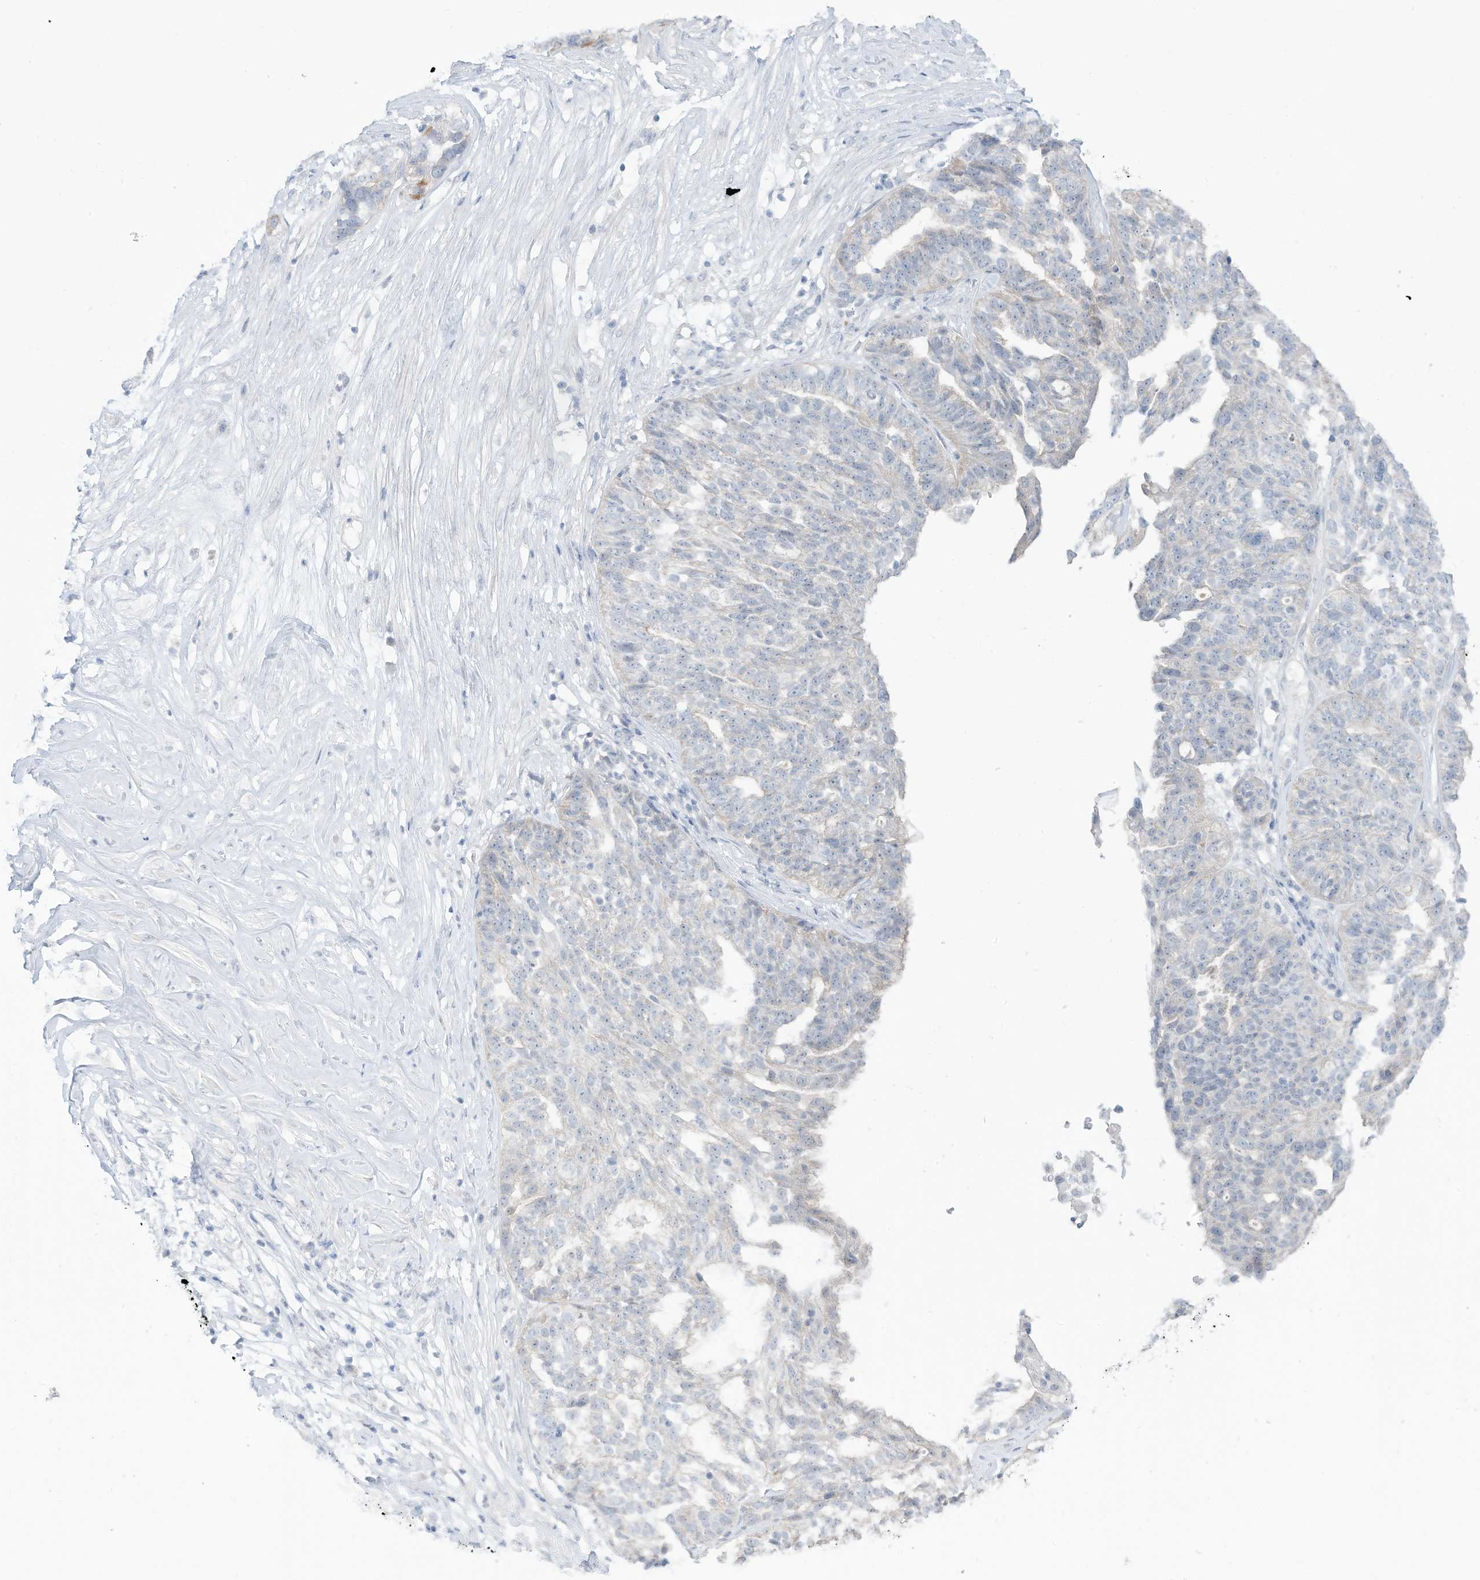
{"staining": {"intensity": "negative", "quantity": "none", "location": "none"}, "tissue": "ovarian cancer", "cell_type": "Tumor cells", "image_type": "cancer", "snomed": [{"axis": "morphology", "description": "Cystadenocarcinoma, serous, NOS"}, {"axis": "topography", "description": "Ovary"}], "caption": "This is a micrograph of immunohistochemistry staining of ovarian cancer (serous cystadenocarcinoma), which shows no staining in tumor cells.", "gene": "OGT", "patient": {"sex": "female", "age": 59}}